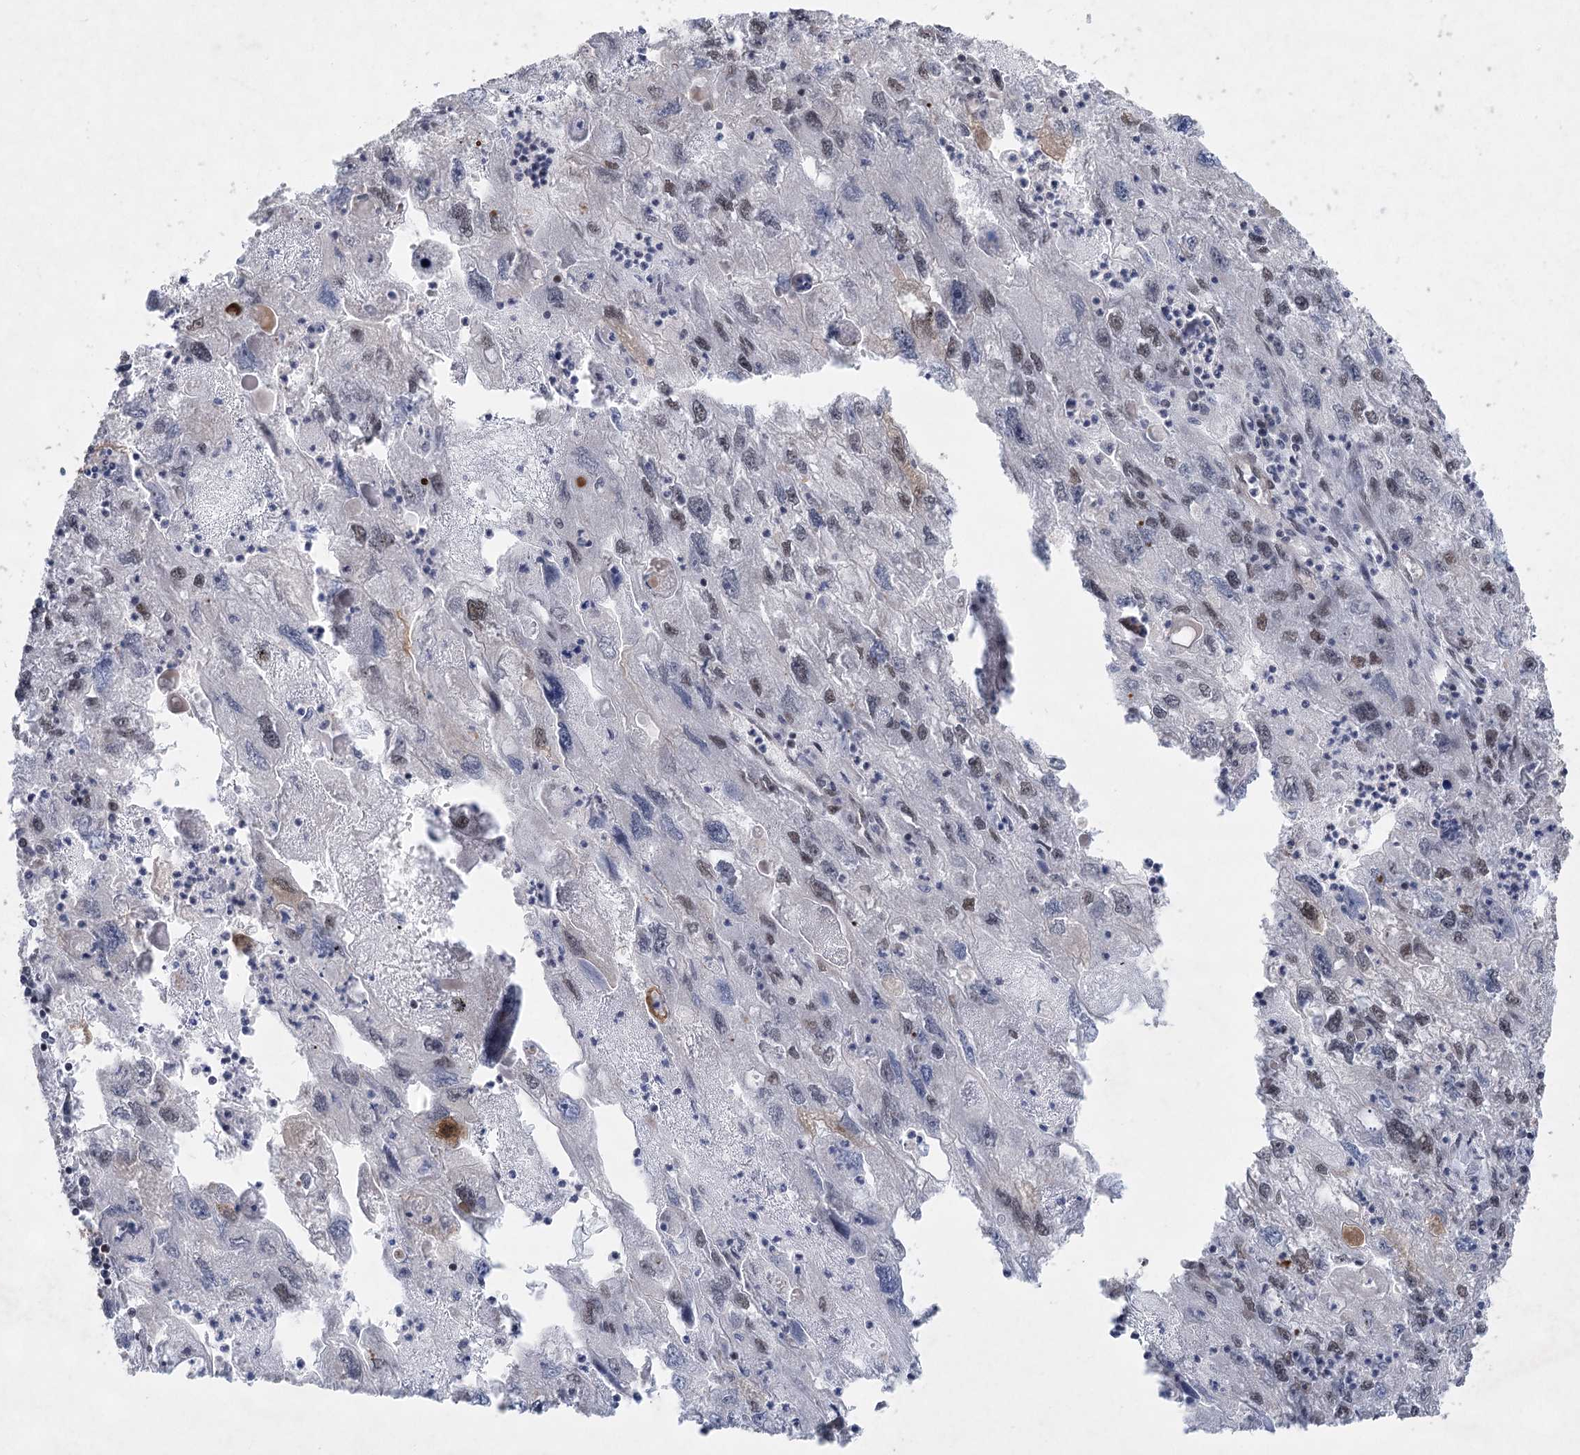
{"staining": {"intensity": "moderate", "quantity": "25%-75%", "location": "nuclear"}, "tissue": "endometrial cancer", "cell_type": "Tumor cells", "image_type": "cancer", "snomed": [{"axis": "morphology", "description": "Adenocarcinoma, NOS"}, {"axis": "topography", "description": "Endometrium"}], "caption": "The immunohistochemical stain highlights moderate nuclear positivity in tumor cells of endometrial cancer (adenocarcinoma) tissue.", "gene": "ZCCHC8", "patient": {"sex": "female", "age": 49}}